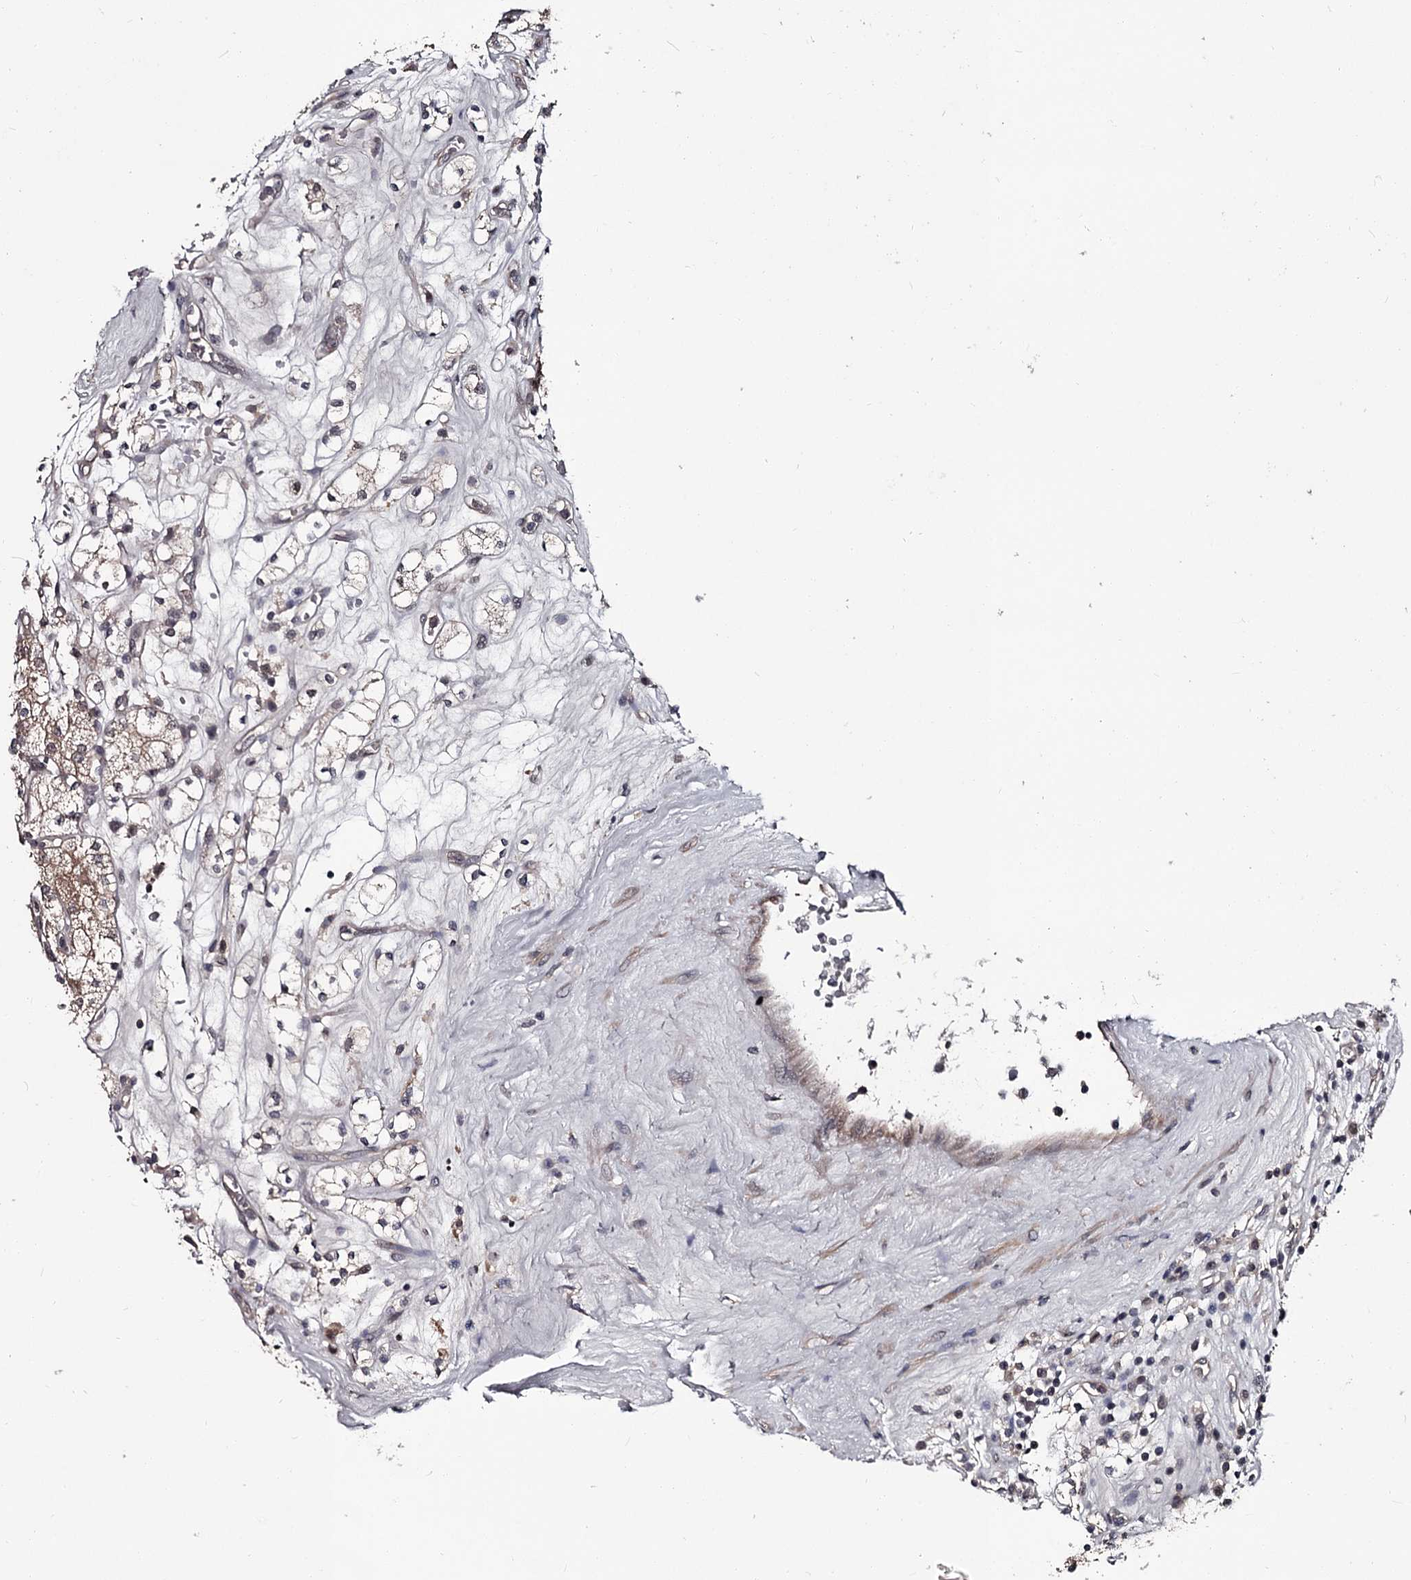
{"staining": {"intensity": "weak", "quantity": "<25%", "location": "cytoplasmic/membranous"}, "tissue": "renal cancer", "cell_type": "Tumor cells", "image_type": "cancer", "snomed": [{"axis": "morphology", "description": "Adenocarcinoma, NOS"}, {"axis": "topography", "description": "Kidney"}], "caption": "High magnification brightfield microscopy of adenocarcinoma (renal) stained with DAB (3,3'-diaminobenzidine) (brown) and counterstained with hematoxylin (blue): tumor cells show no significant staining. Brightfield microscopy of IHC stained with DAB (brown) and hematoxylin (blue), captured at high magnification.", "gene": "DAO", "patient": {"sex": "male", "age": 77}}